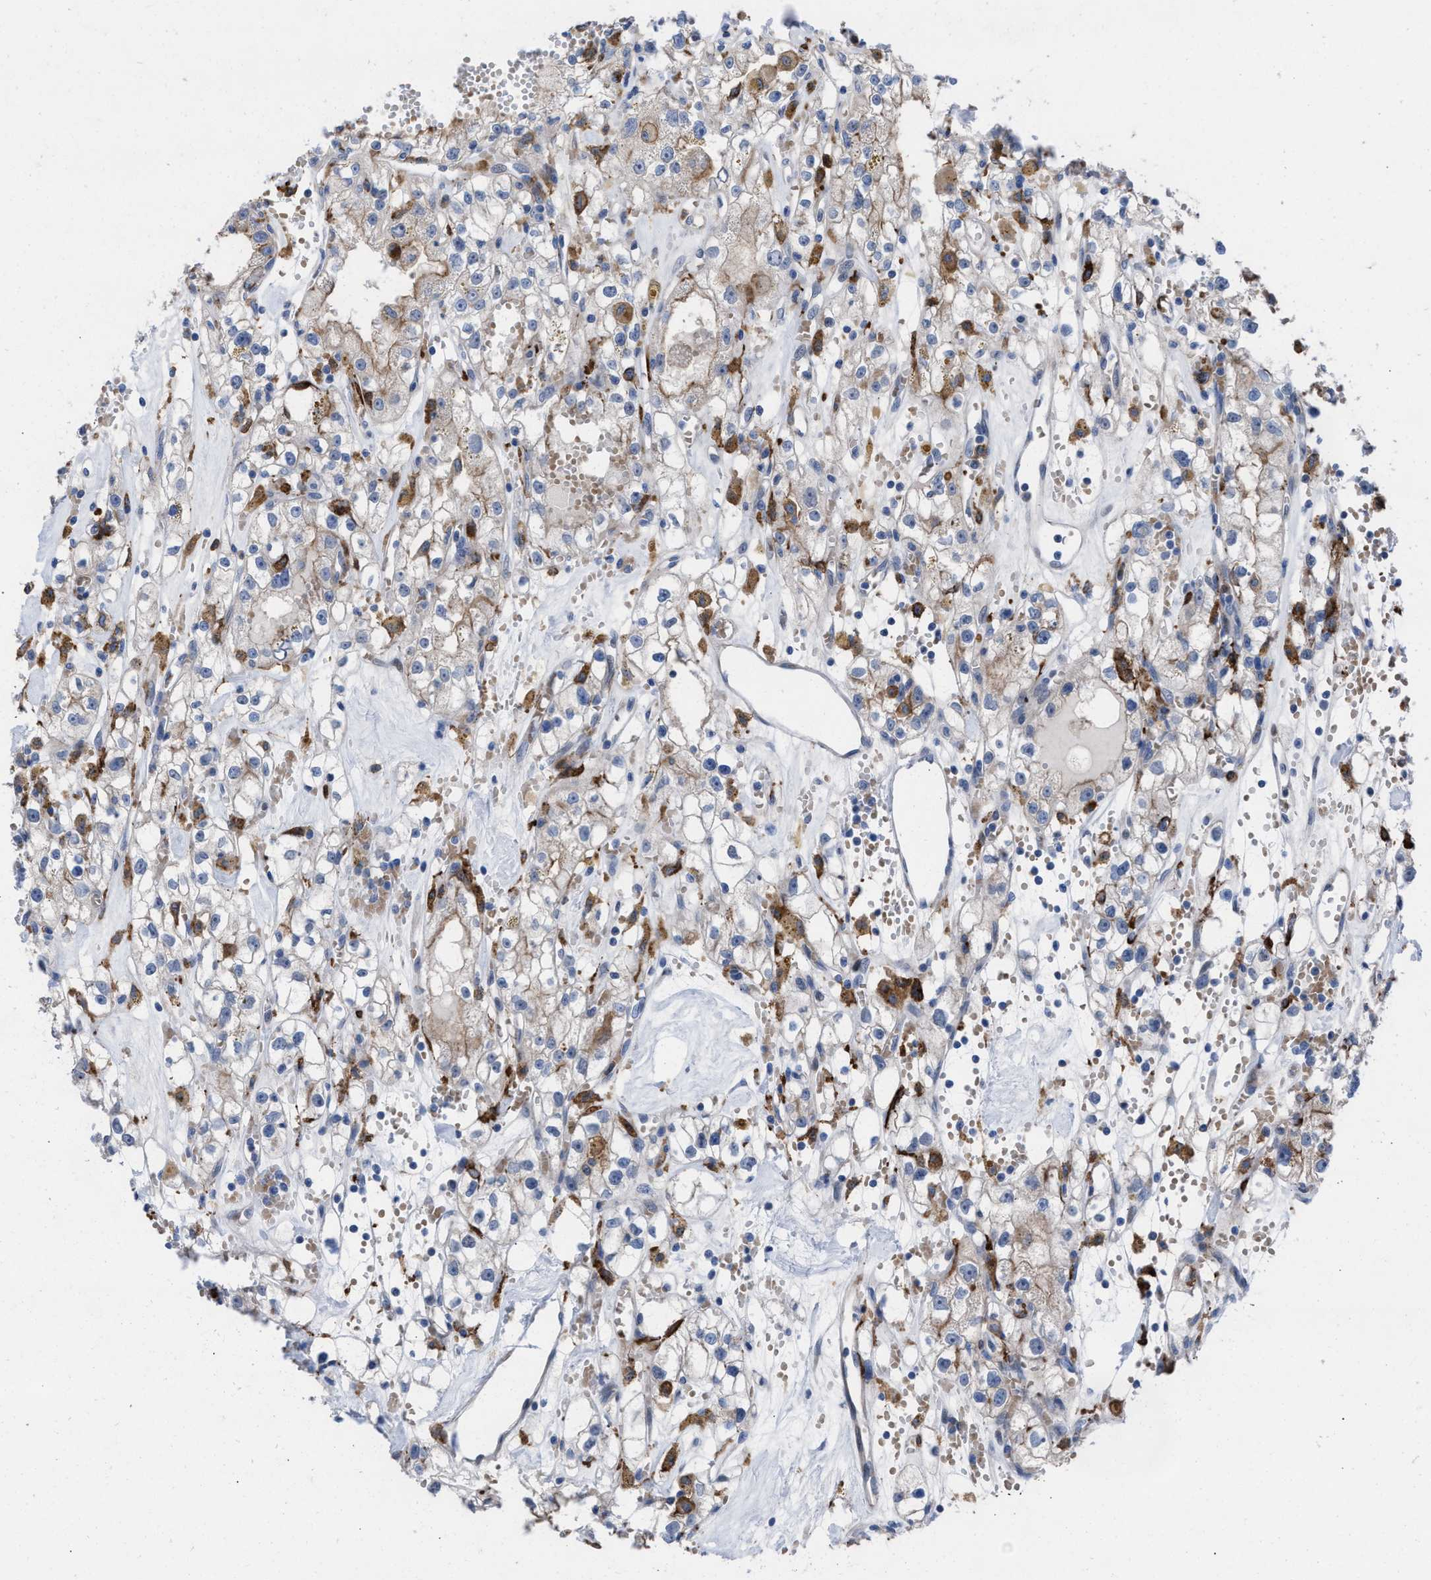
{"staining": {"intensity": "negative", "quantity": "none", "location": "none"}, "tissue": "renal cancer", "cell_type": "Tumor cells", "image_type": "cancer", "snomed": [{"axis": "morphology", "description": "Adenocarcinoma, NOS"}, {"axis": "topography", "description": "Kidney"}], "caption": "Tumor cells show no significant protein staining in renal cancer (adenocarcinoma). (DAB (3,3'-diaminobenzidine) IHC with hematoxylin counter stain).", "gene": "SLC47A1", "patient": {"sex": "male", "age": 56}}